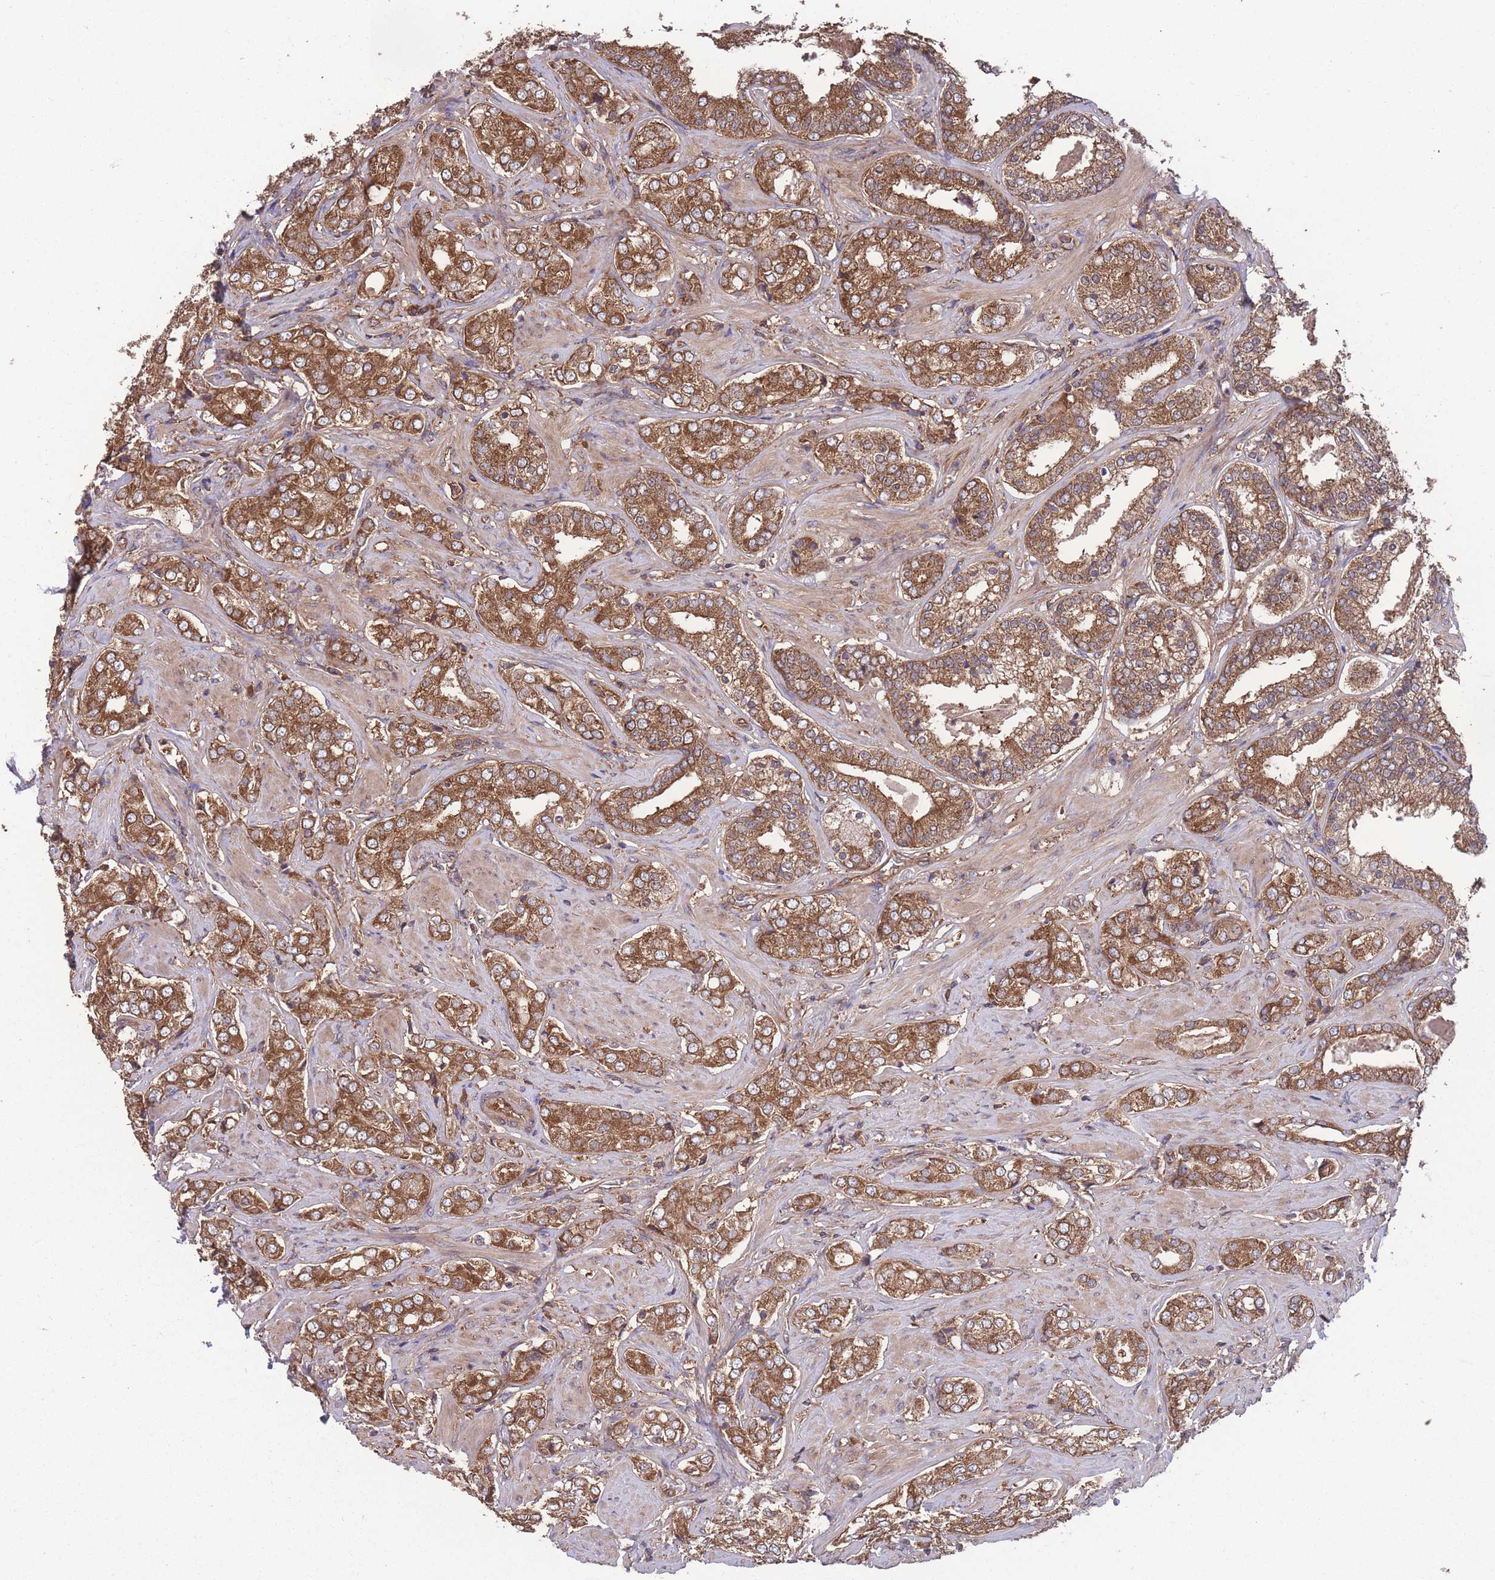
{"staining": {"intensity": "moderate", "quantity": ">75%", "location": "cytoplasmic/membranous"}, "tissue": "prostate cancer", "cell_type": "Tumor cells", "image_type": "cancer", "snomed": [{"axis": "morphology", "description": "Adenocarcinoma, High grade"}, {"axis": "topography", "description": "Prostate"}], "caption": "A histopathology image showing moderate cytoplasmic/membranous positivity in approximately >75% of tumor cells in adenocarcinoma (high-grade) (prostate), as visualized by brown immunohistochemical staining.", "gene": "ZPR1", "patient": {"sex": "male", "age": 71}}